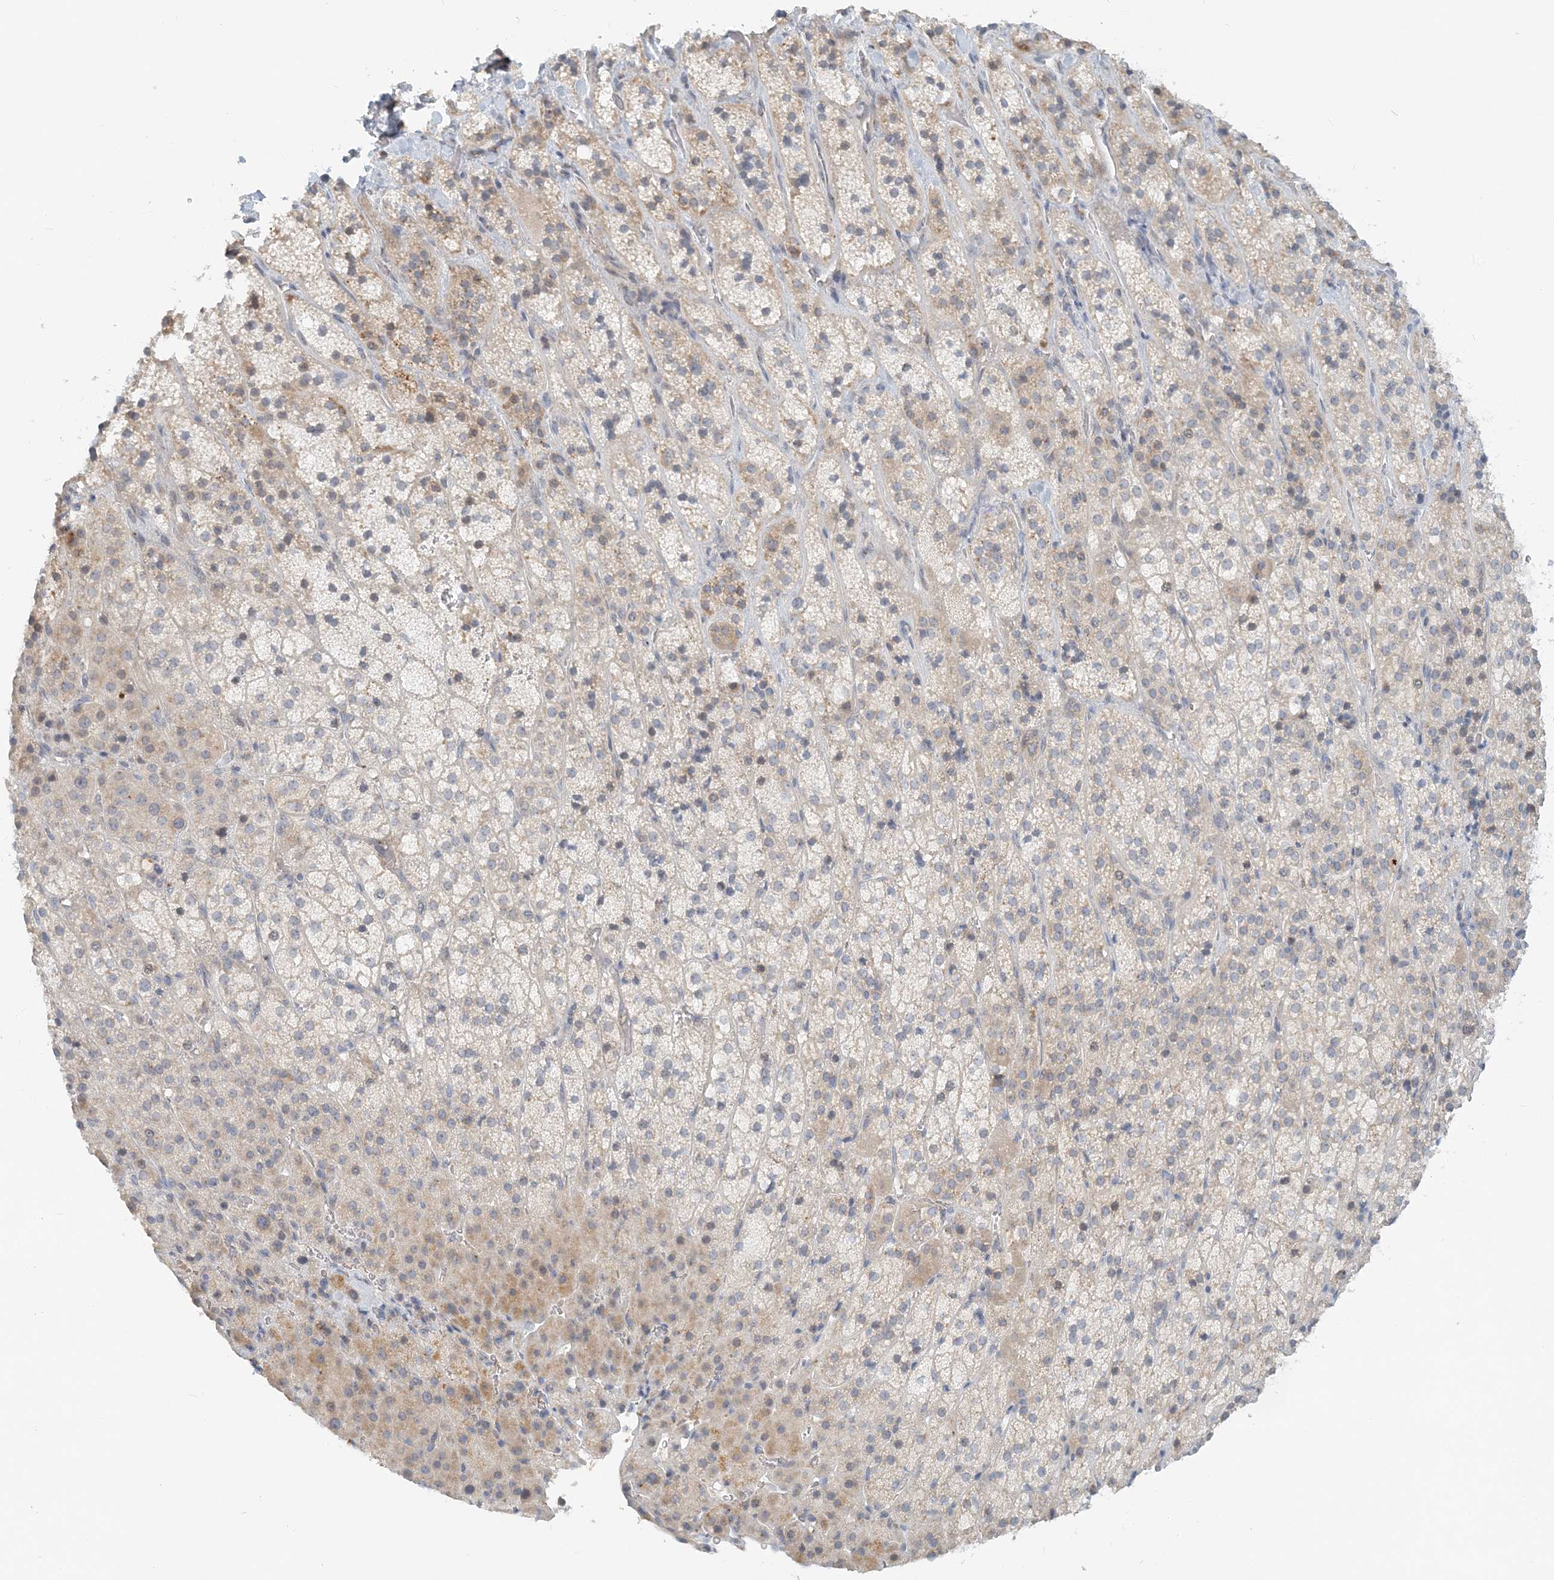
{"staining": {"intensity": "weak", "quantity": "25%-75%", "location": "cytoplasmic/membranous"}, "tissue": "adrenal gland", "cell_type": "Glandular cells", "image_type": "normal", "snomed": [{"axis": "morphology", "description": "Normal tissue, NOS"}, {"axis": "topography", "description": "Adrenal gland"}], "caption": "Approximately 25%-75% of glandular cells in benign human adrenal gland demonstrate weak cytoplasmic/membranous protein expression as visualized by brown immunohistochemical staining.", "gene": "NAA11", "patient": {"sex": "female", "age": 57}}